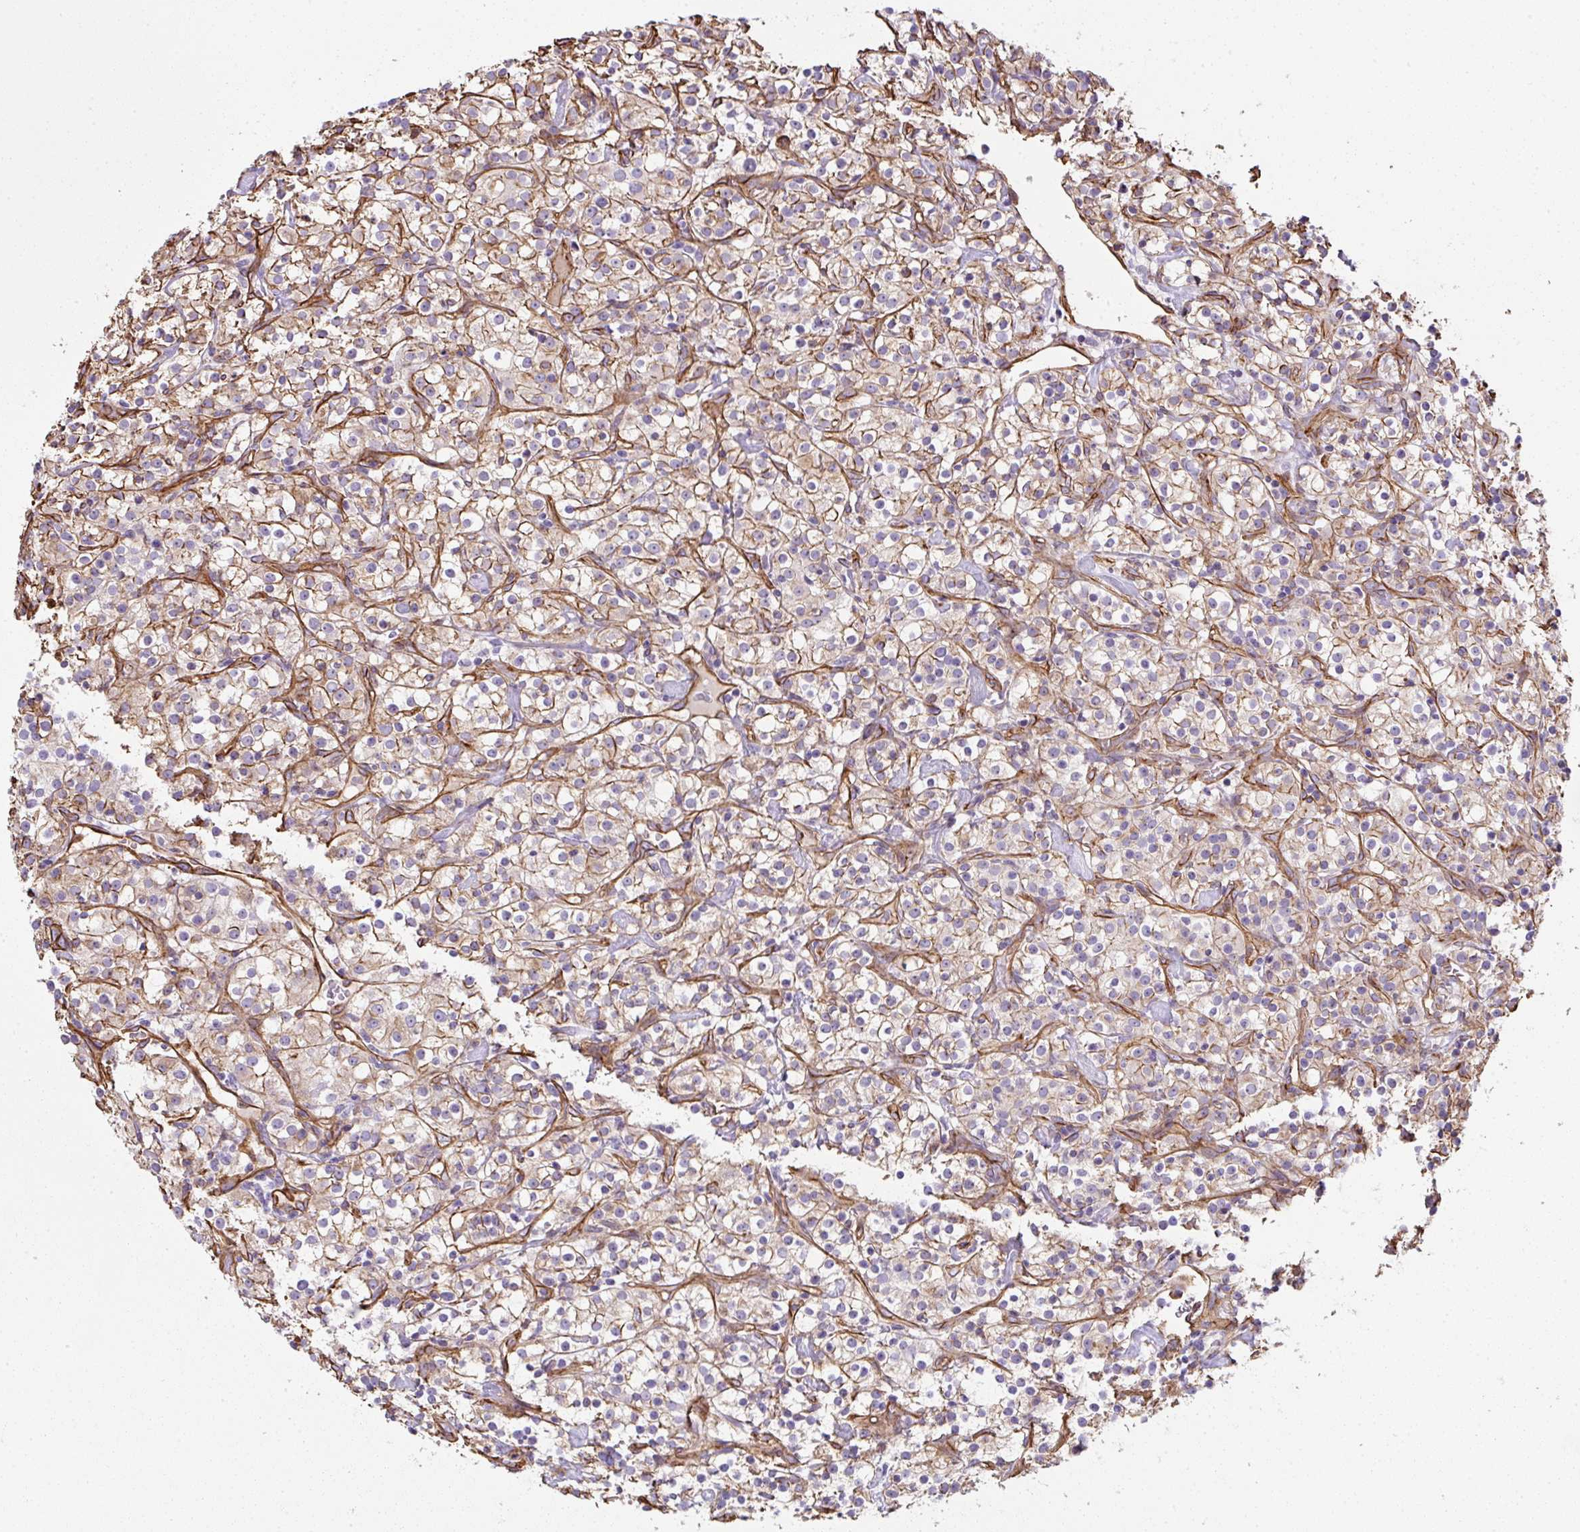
{"staining": {"intensity": "weak", "quantity": ">75%", "location": "cytoplasmic/membranous"}, "tissue": "renal cancer", "cell_type": "Tumor cells", "image_type": "cancer", "snomed": [{"axis": "morphology", "description": "Adenocarcinoma, NOS"}, {"axis": "topography", "description": "Kidney"}], "caption": "Human adenocarcinoma (renal) stained for a protein (brown) demonstrates weak cytoplasmic/membranous positive positivity in approximately >75% of tumor cells.", "gene": "ANKUB1", "patient": {"sex": "male", "age": 77}}